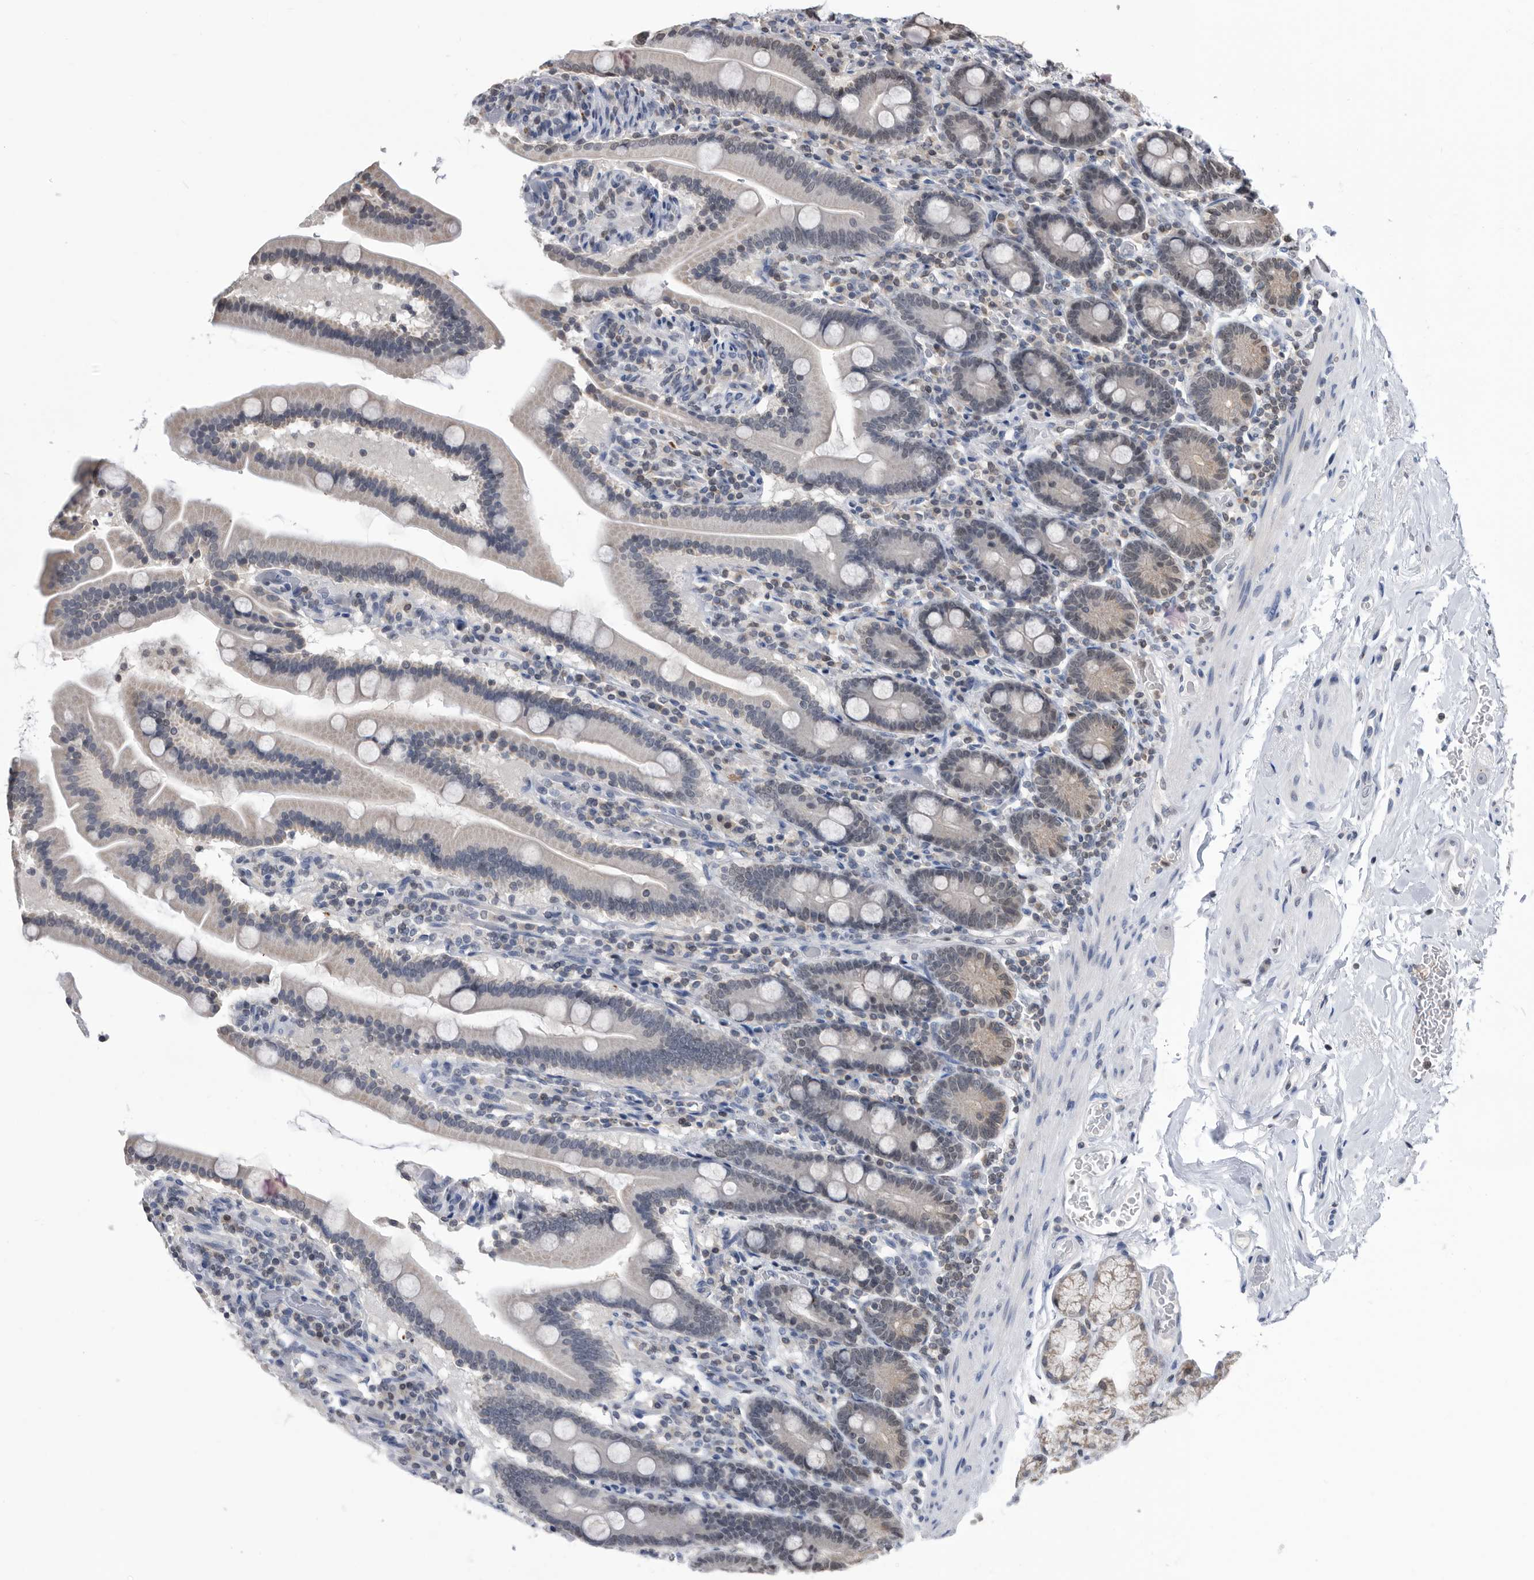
{"staining": {"intensity": "weak", "quantity": "<25%", "location": "nuclear"}, "tissue": "duodenum", "cell_type": "Glandular cells", "image_type": "normal", "snomed": [{"axis": "morphology", "description": "Normal tissue, NOS"}, {"axis": "topography", "description": "Duodenum"}], "caption": "High power microscopy image of an IHC micrograph of normal duodenum, revealing no significant positivity in glandular cells.", "gene": "TSTD1", "patient": {"sex": "male", "age": 55}}